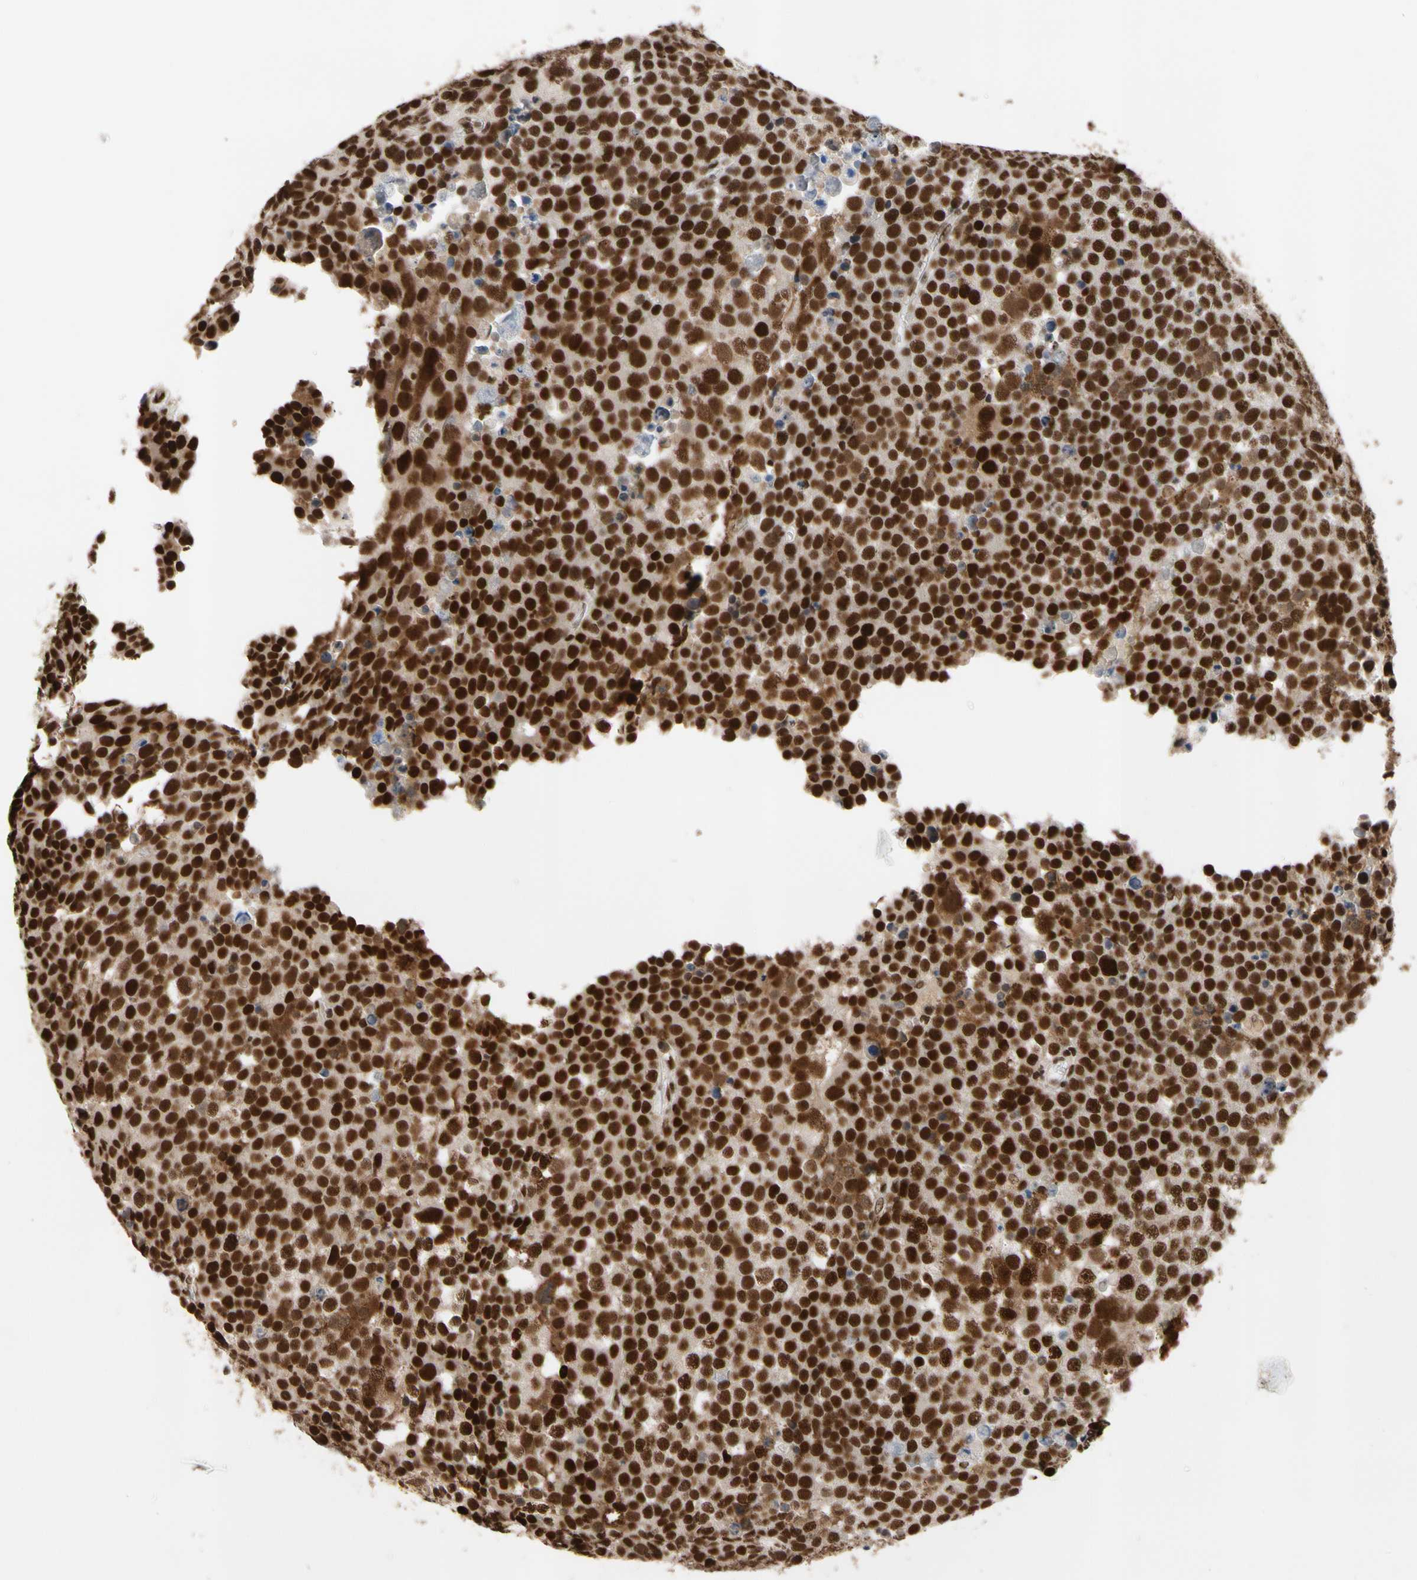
{"staining": {"intensity": "strong", "quantity": ">75%", "location": "nuclear"}, "tissue": "testis cancer", "cell_type": "Tumor cells", "image_type": "cancer", "snomed": [{"axis": "morphology", "description": "Seminoma, NOS"}, {"axis": "topography", "description": "Testis"}], "caption": "Testis cancer (seminoma) stained for a protein (brown) exhibits strong nuclear positive expression in approximately >75% of tumor cells.", "gene": "FAM98B", "patient": {"sex": "male", "age": 71}}